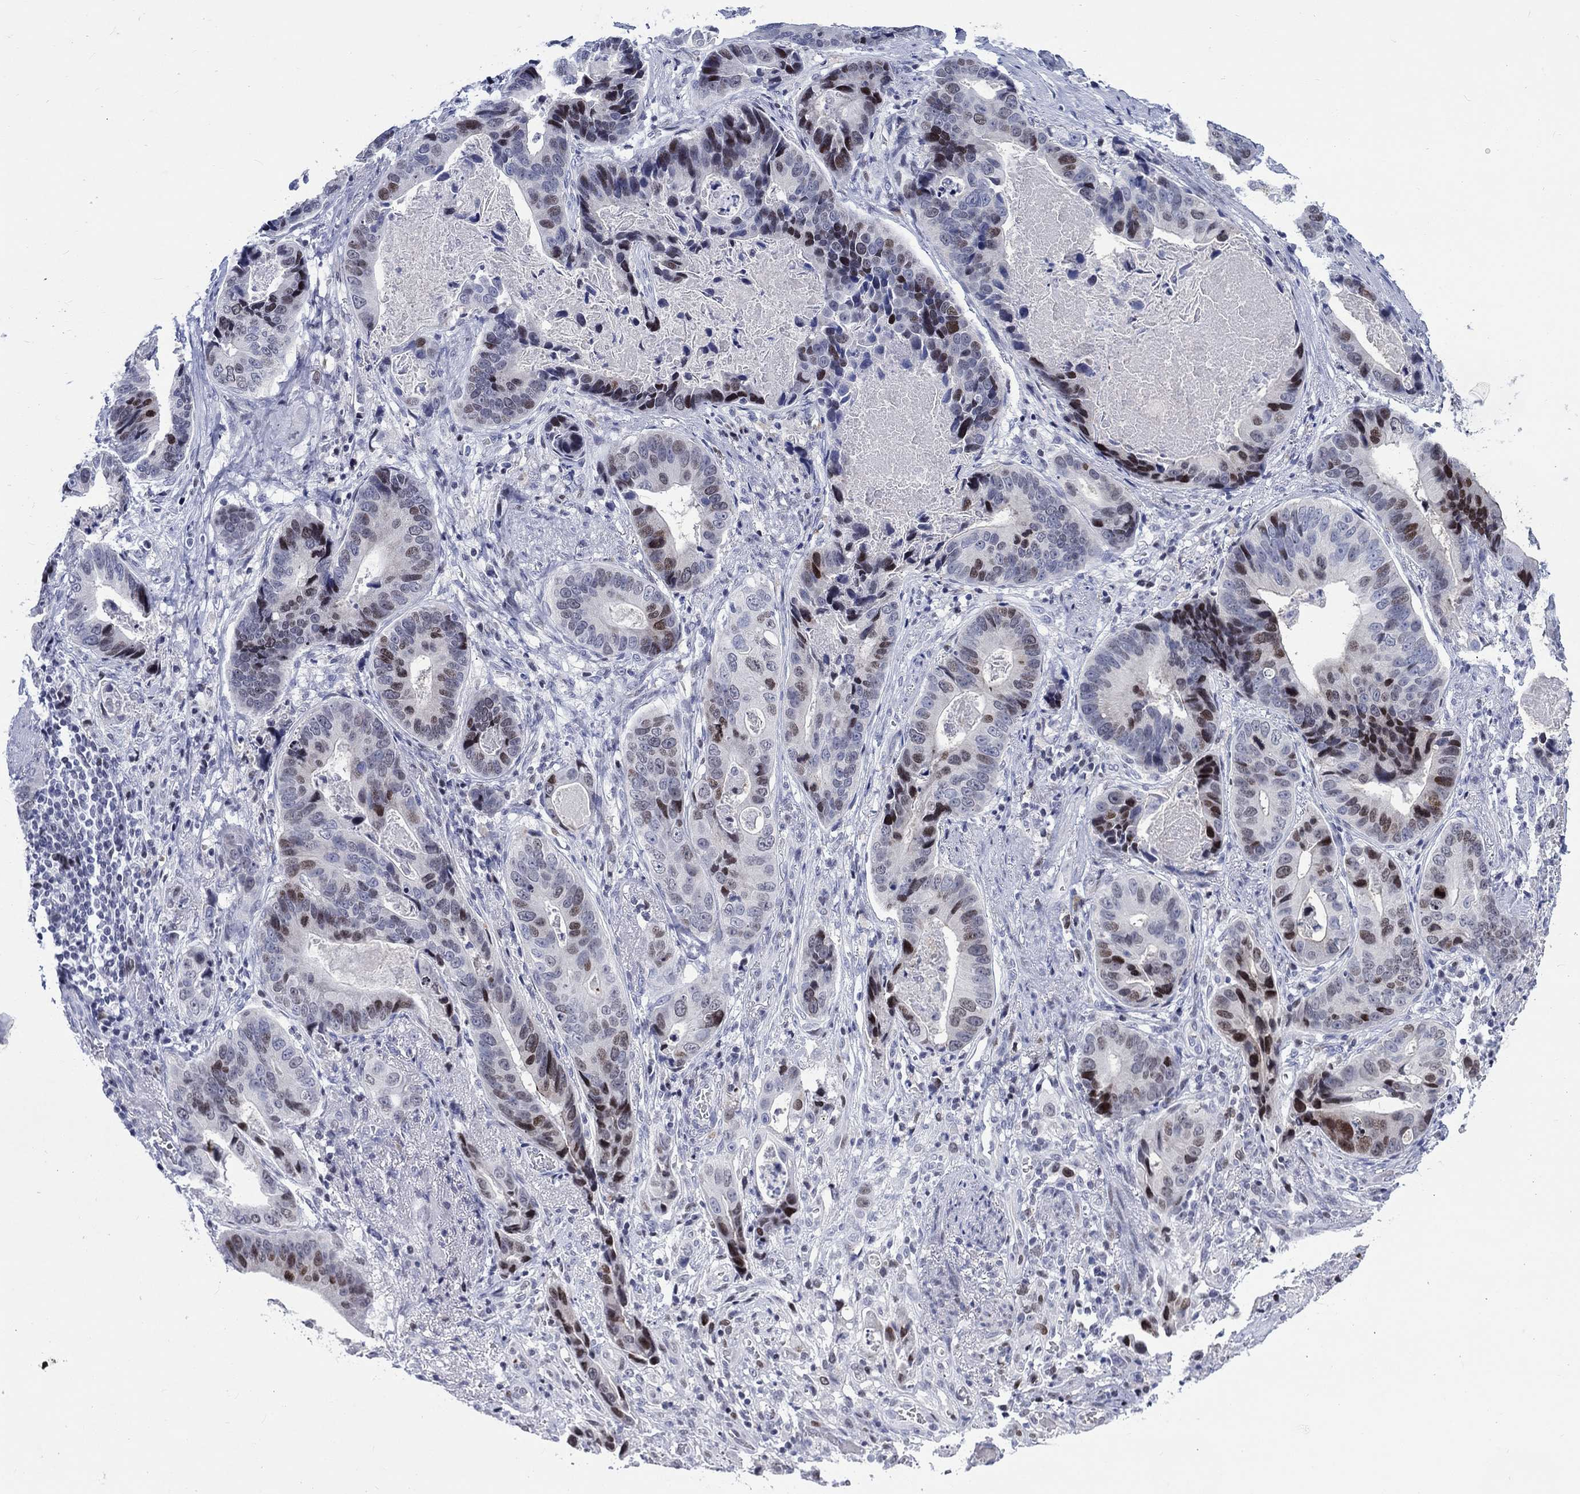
{"staining": {"intensity": "strong", "quantity": "<25%", "location": "nuclear"}, "tissue": "stomach cancer", "cell_type": "Tumor cells", "image_type": "cancer", "snomed": [{"axis": "morphology", "description": "Adenocarcinoma, NOS"}, {"axis": "topography", "description": "Stomach"}], "caption": "Brown immunohistochemical staining in human stomach adenocarcinoma shows strong nuclear expression in about <25% of tumor cells.", "gene": "CDCA2", "patient": {"sex": "male", "age": 84}}